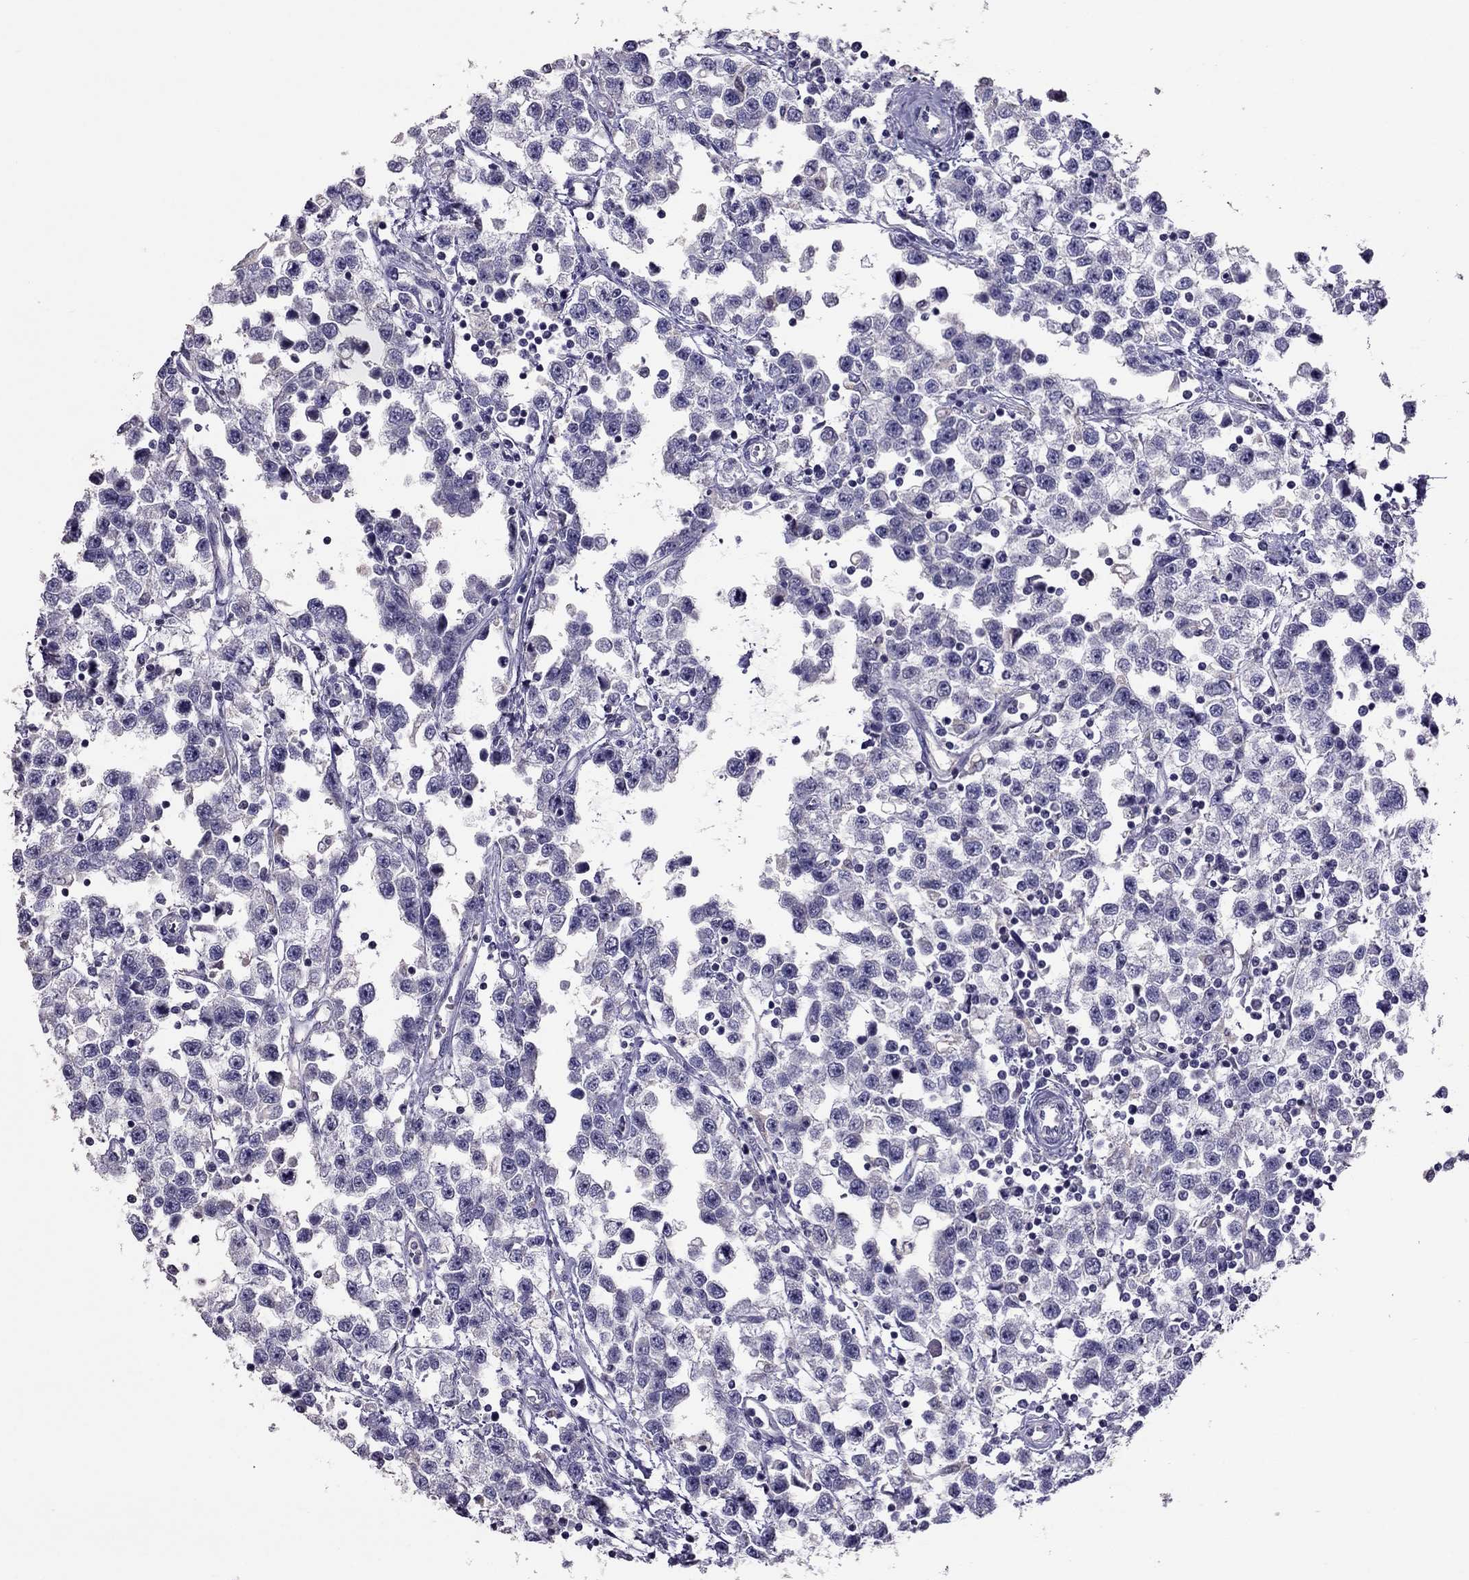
{"staining": {"intensity": "negative", "quantity": "none", "location": "none"}, "tissue": "testis cancer", "cell_type": "Tumor cells", "image_type": "cancer", "snomed": [{"axis": "morphology", "description": "Seminoma, NOS"}, {"axis": "topography", "description": "Testis"}], "caption": "Testis cancer (seminoma) was stained to show a protein in brown. There is no significant positivity in tumor cells.", "gene": "LRRC46", "patient": {"sex": "male", "age": 34}}